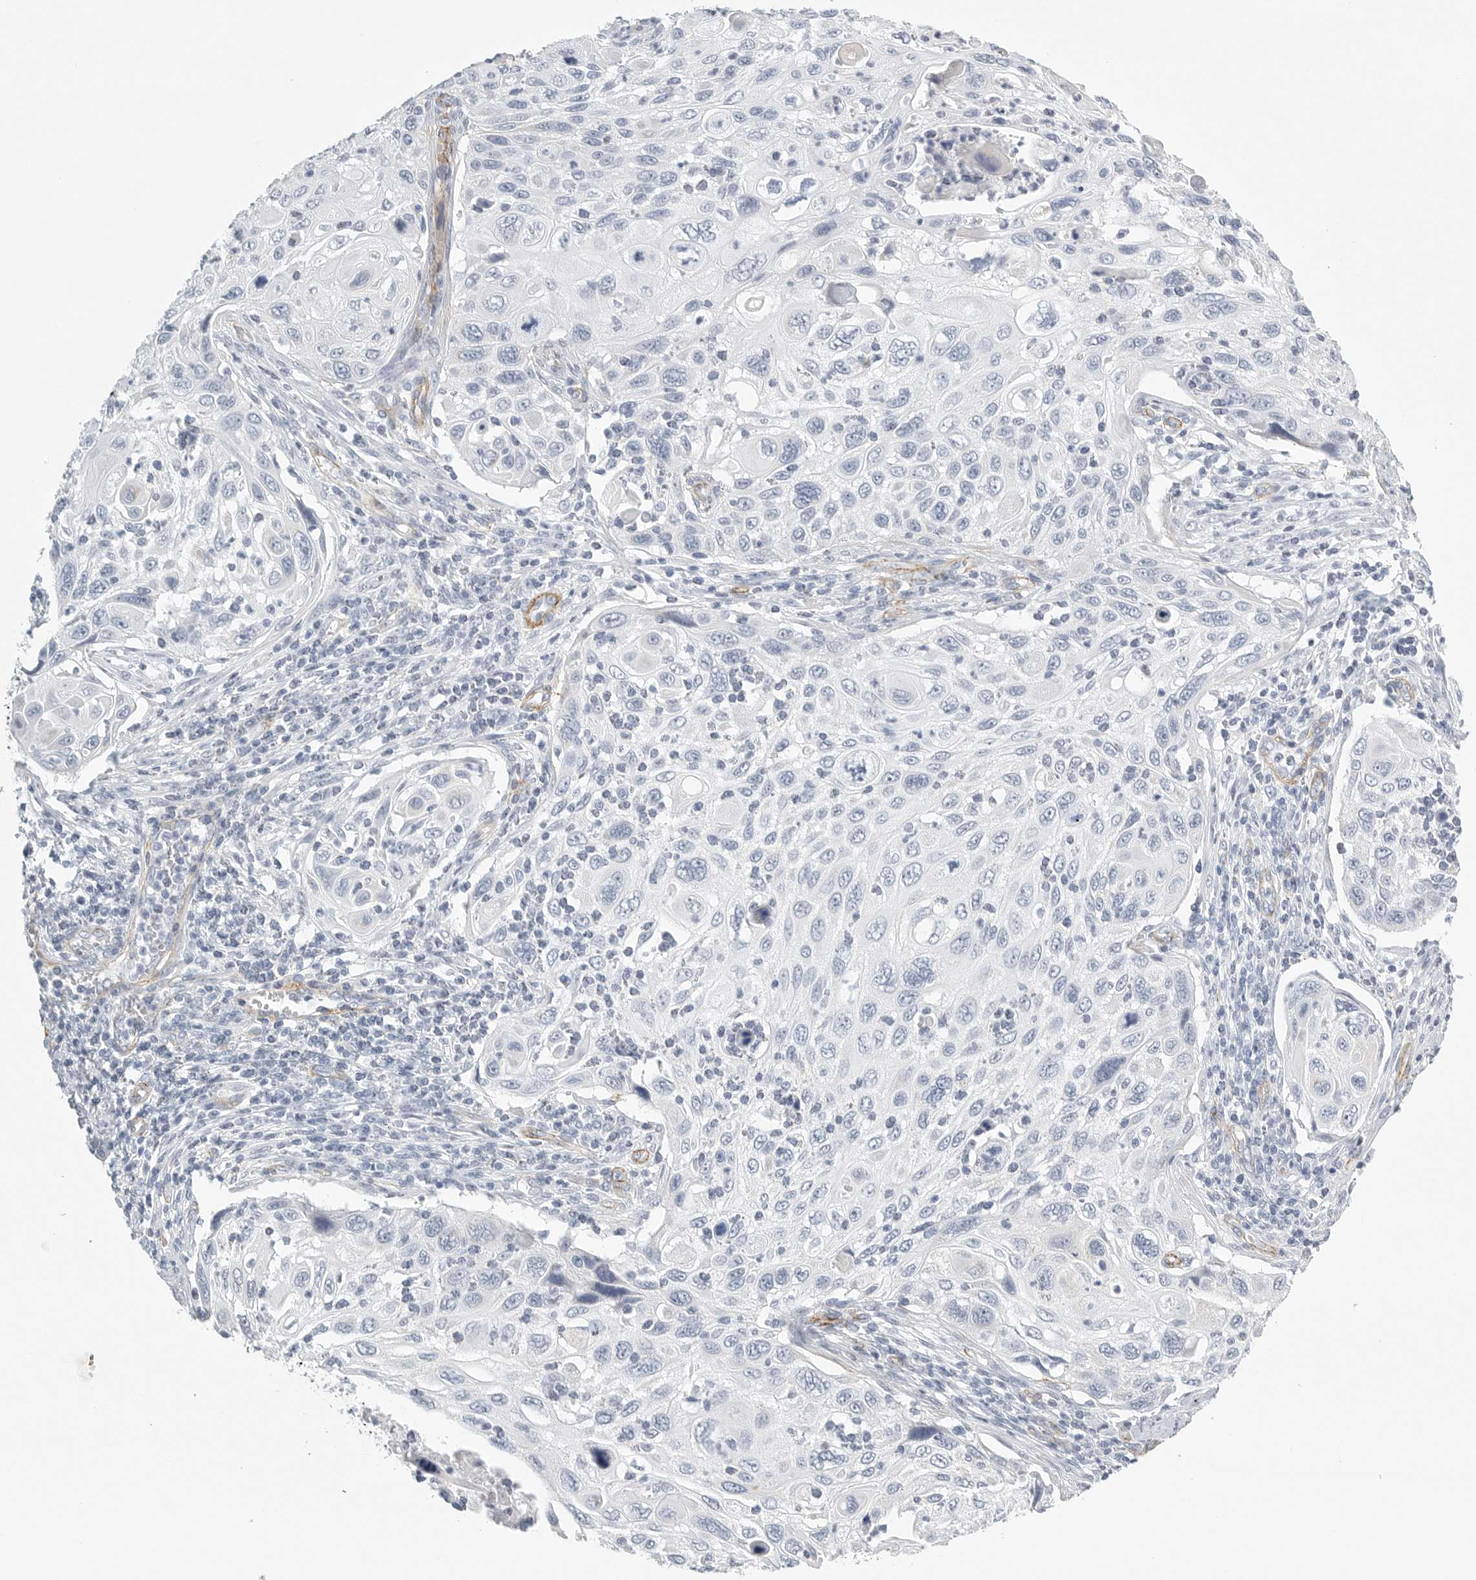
{"staining": {"intensity": "negative", "quantity": "none", "location": "none"}, "tissue": "cervical cancer", "cell_type": "Tumor cells", "image_type": "cancer", "snomed": [{"axis": "morphology", "description": "Squamous cell carcinoma, NOS"}, {"axis": "topography", "description": "Cervix"}], "caption": "Tumor cells show no significant staining in cervical squamous cell carcinoma.", "gene": "TNR", "patient": {"sex": "female", "age": 70}}